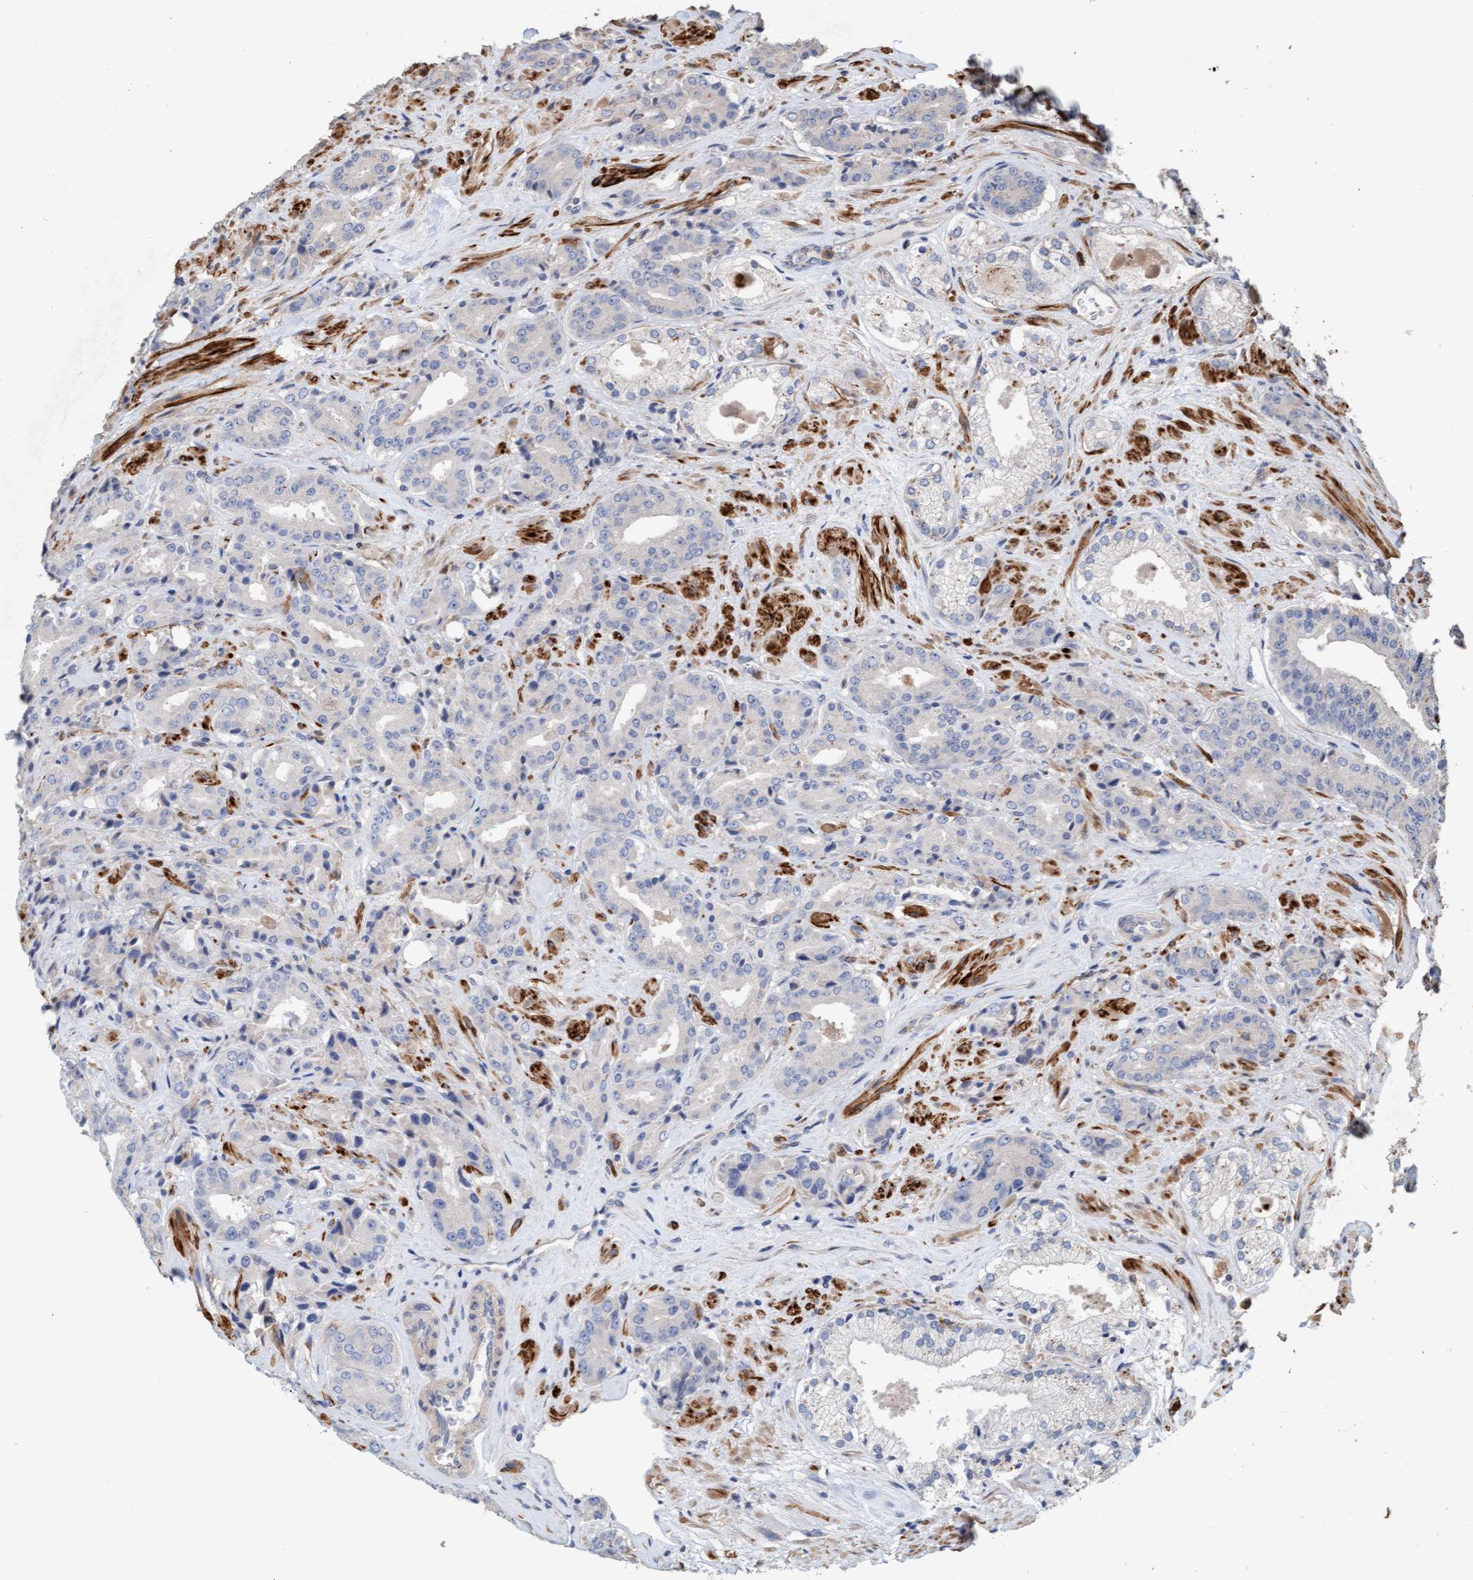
{"staining": {"intensity": "negative", "quantity": "none", "location": "none"}, "tissue": "prostate cancer", "cell_type": "Tumor cells", "image_type": "cancer", "snomed": [{"axis": "morphology", "description": "Adenocarcinoma, High grade"}, {"axis": "topography", "description": "Prostate"}], "caption": "The immunohistochemistry (IHC) micrograph has no significant positivity in tumor cells of prostate high-grade adenocarcinoma tissue.", "gene": "LONRF1", "patient": {"sex": "male", "age": 71}}